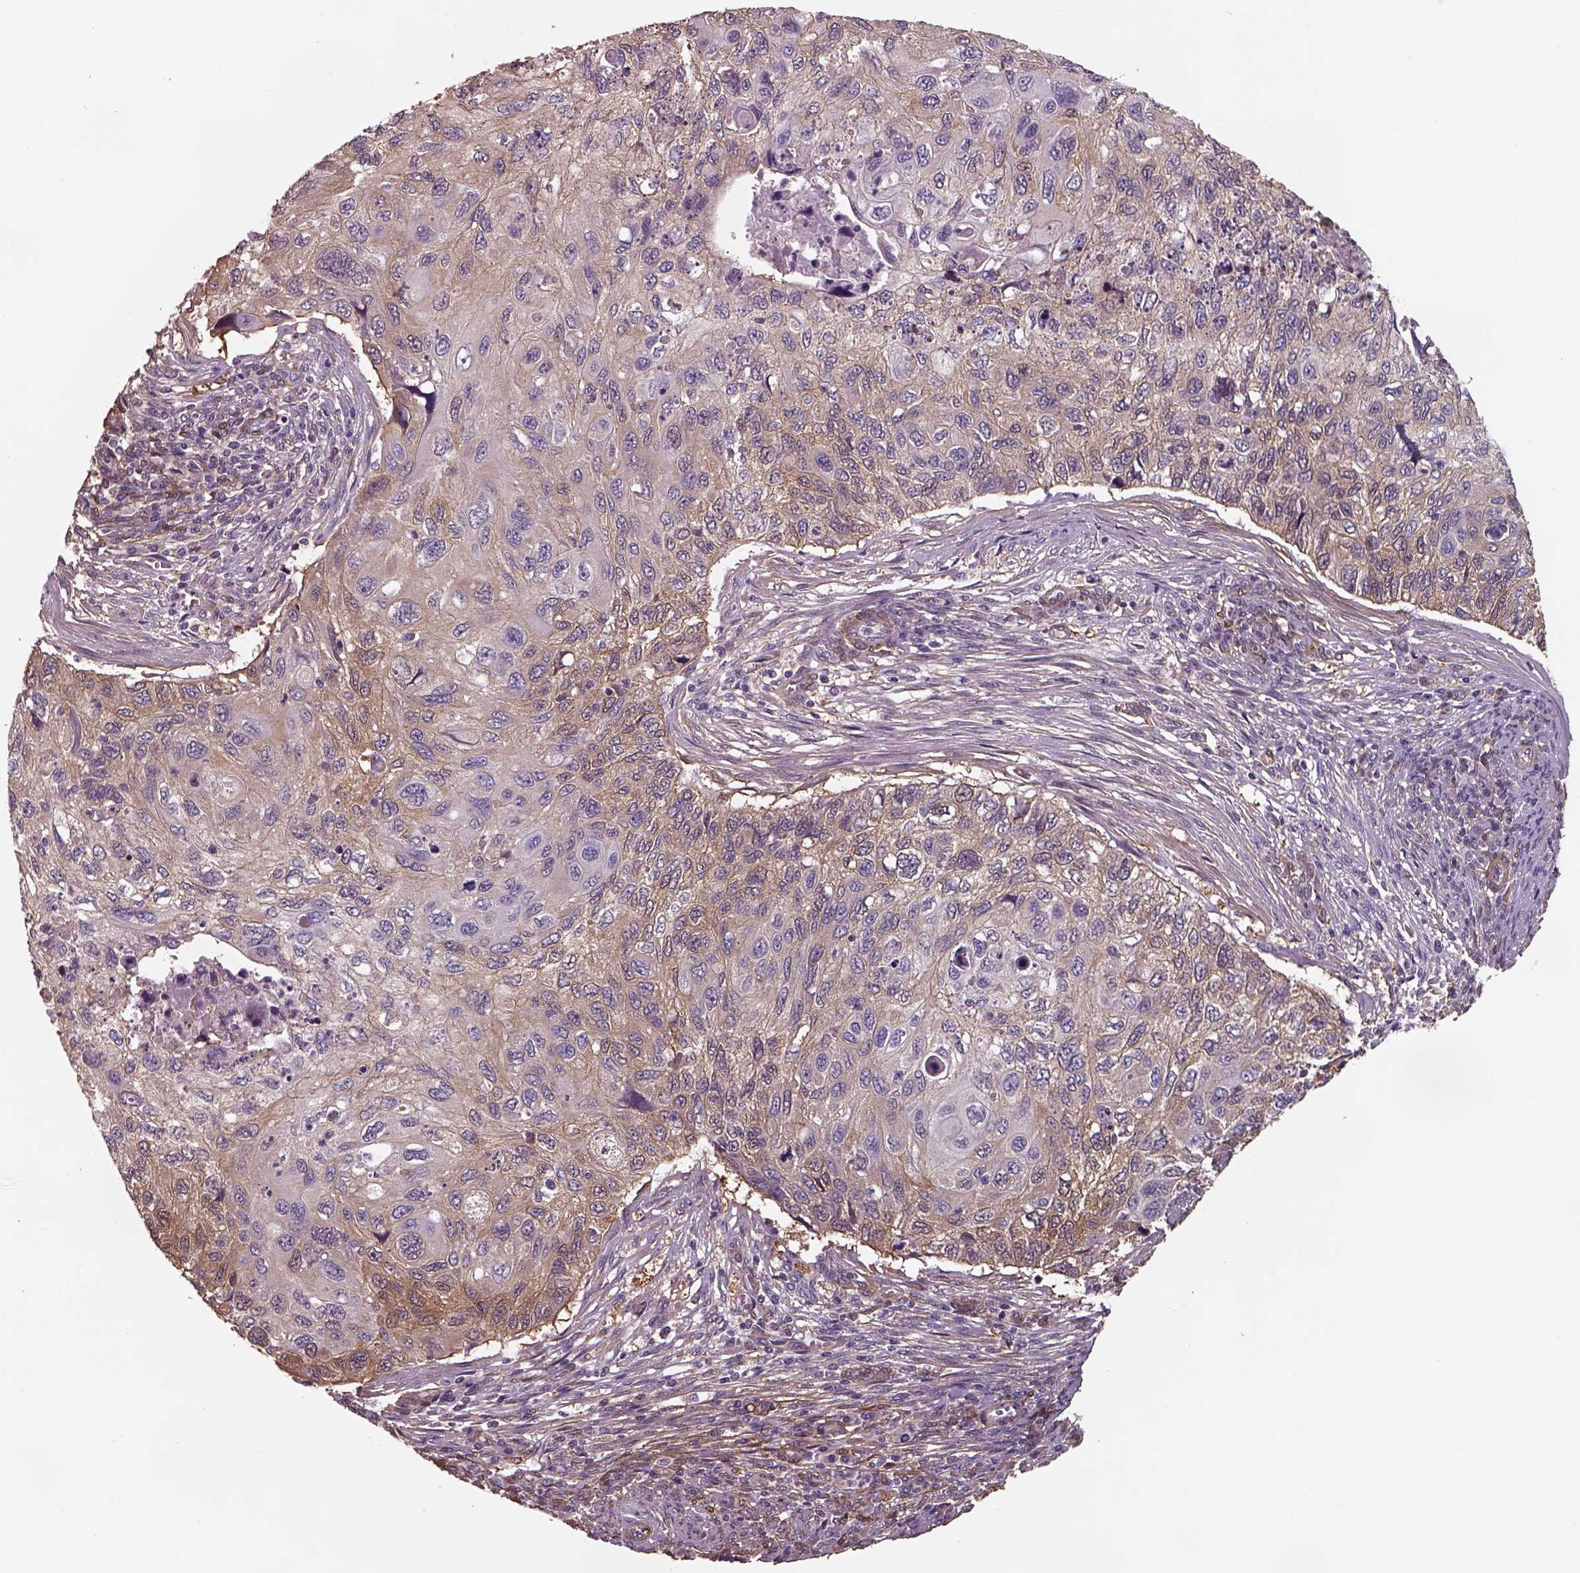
{"staining": {"intensity": "weak", "quantity": "25%-75%", "location": "cytoplasmic/membranous"}, "tissue": "cervical cancer", "cell_type": "Tumor cells", "image_type": "cancer", "snomed": [{"axis": "morphology", "description": "Squamous cell carcinoma, NOS"}, {"axis": "topography", "description": "Cervix"}], "caption": "Protein staining displays weak cytoplasmic/membranous positivity in approximately 25%-75% of tumor cells in cervical cancer. (DAB (3,3'-diaminobenzidine) IHC, brown staining for protein, blue staining for nuclei).", "gene": "ISYNA1", "patient": {"sex": "female", "age": 70}}